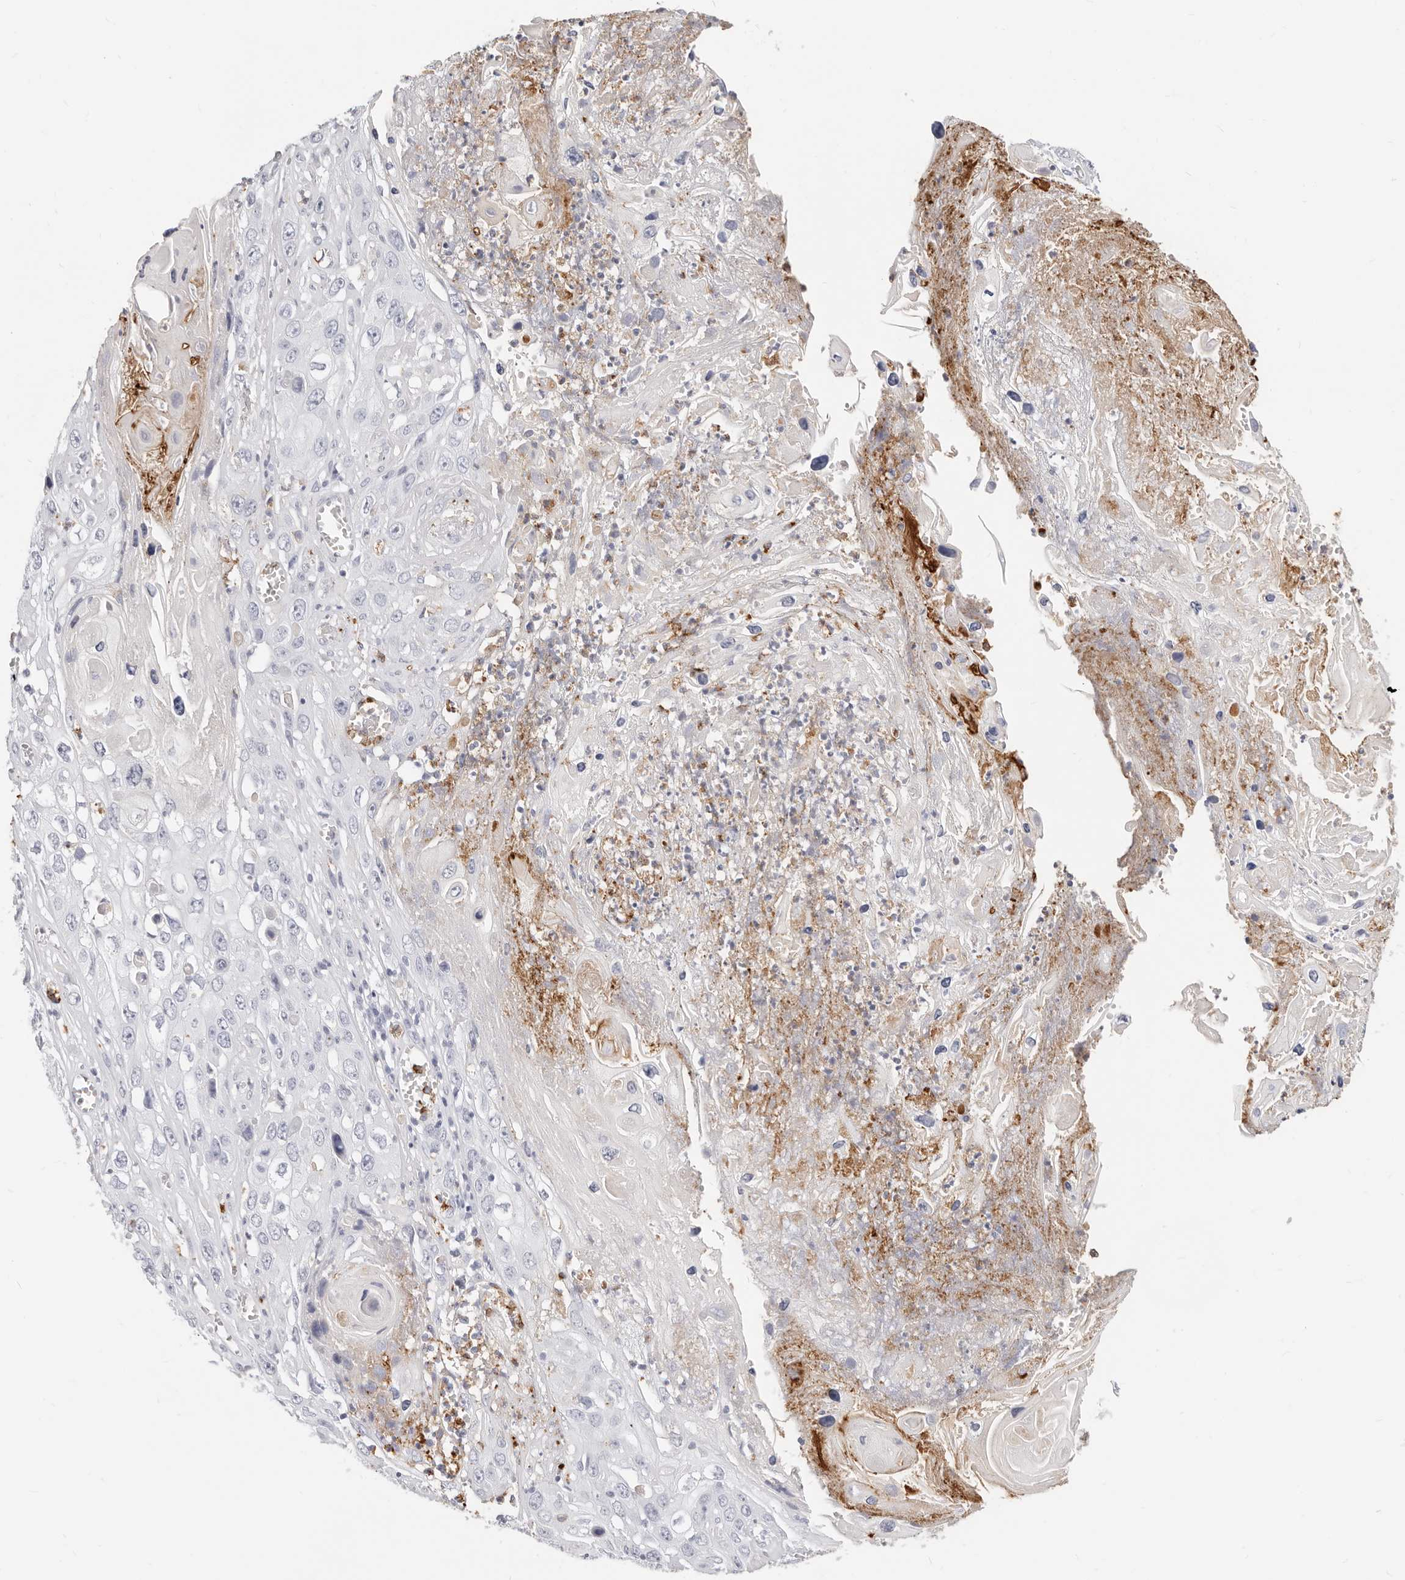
{"staining": {"intensity": "negative", "quantity": "none", "location": "none"}, "tissue": "skin cancer", "cell_type": "Tumor cells", "image_type": "cancer", "snomed": [{"axis": "morphology", "description": "Squamous cell carcinoma, NOS"}, {"axis": "topography", "description": "Skin"}], "caption": "Immunohistochemistry of human squamous cell carcinoma (skin) demonstrates no staining in tumor cells. The staining was performed using DAB to visualize the protein expression in brown, while the nuclei were stained in blue with hematoxylin (Magnification: 20x).", "gene": "CAMP", "patient": {"sex": "male", "age": 55}}